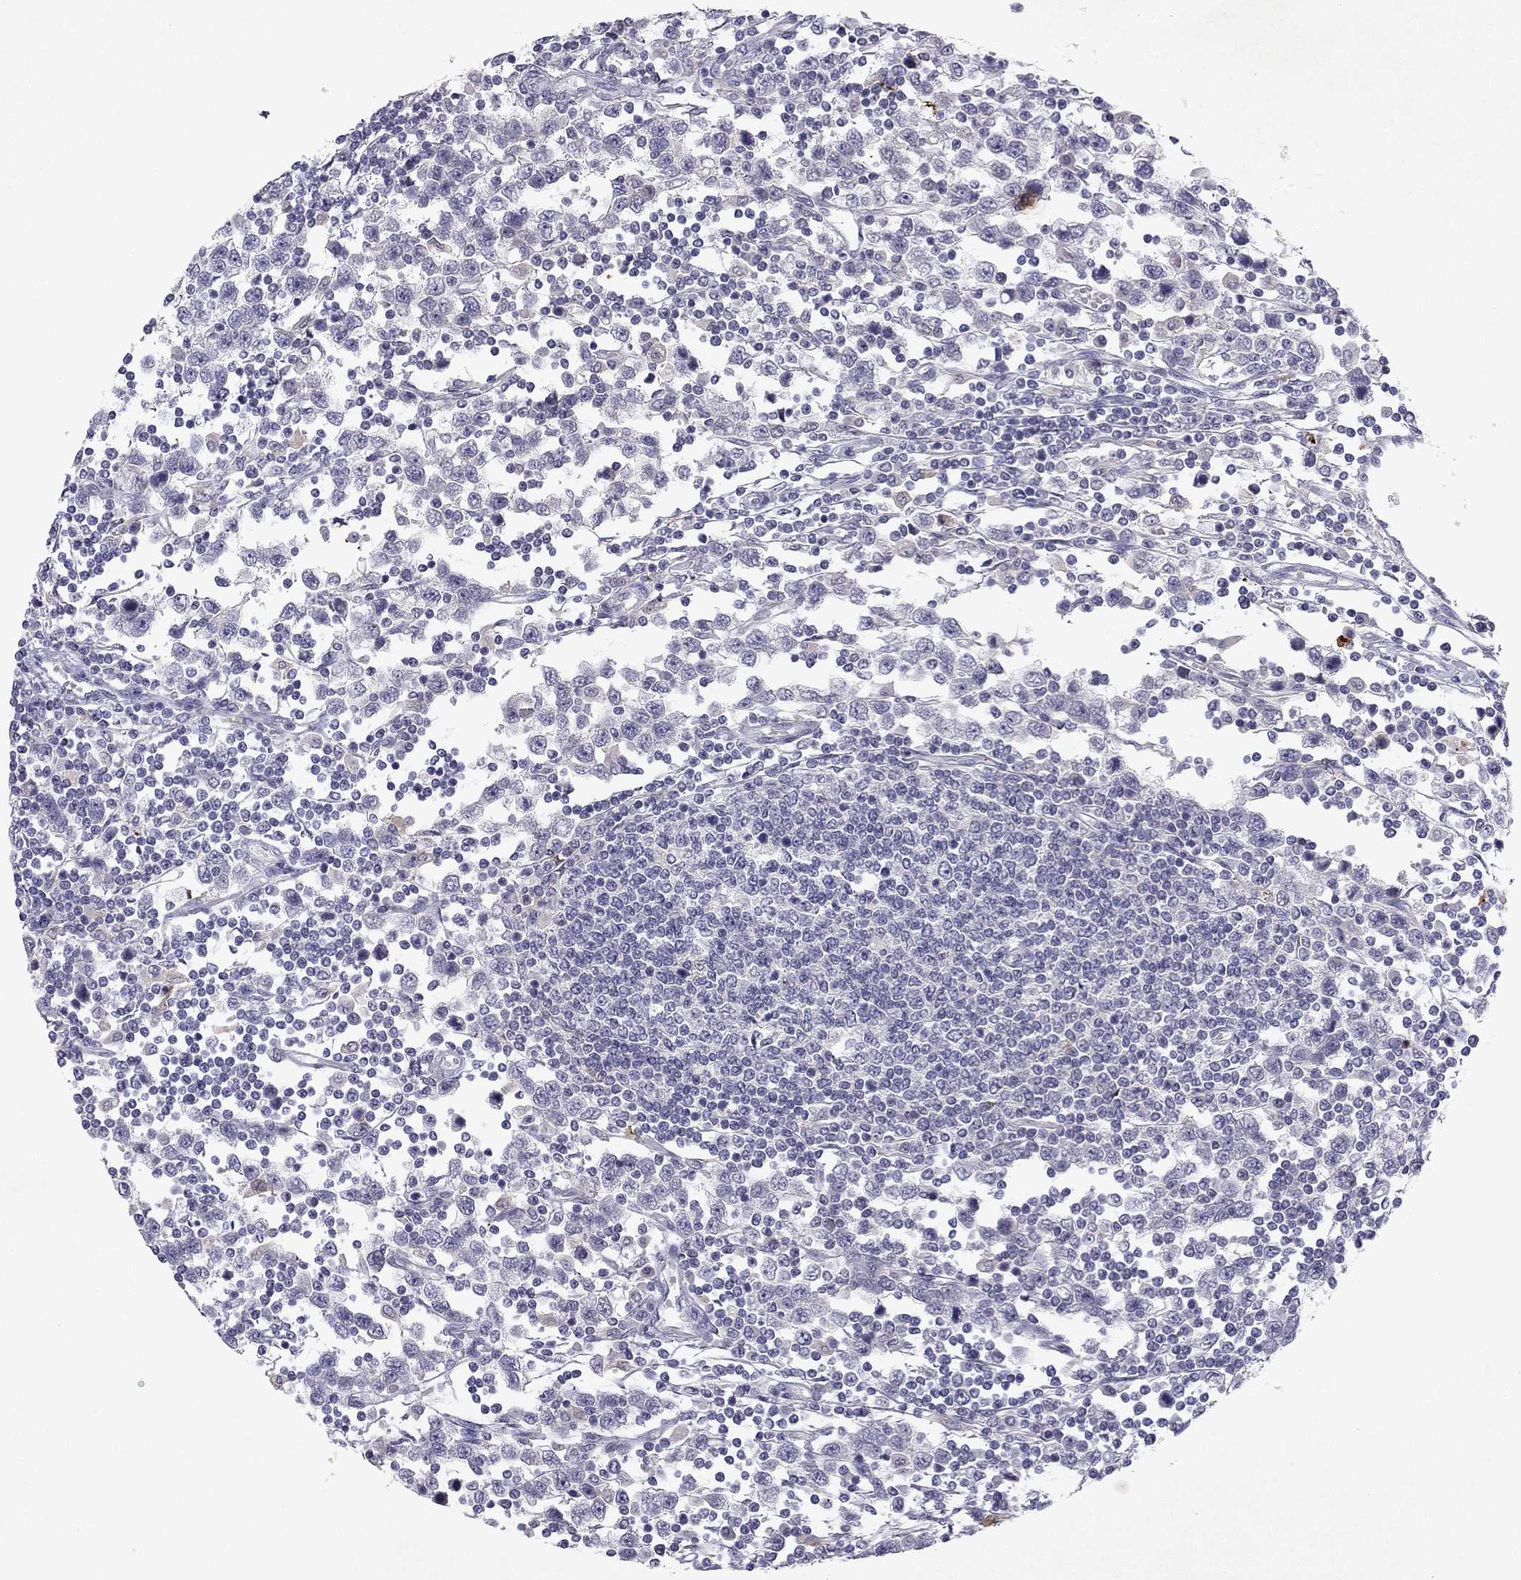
{"staining": {"intensity": "negative", "quantity": "none", "location": "none"}, "tissue": "testis cancer", "cell_type": "Tumor cells", "image_type": "cancer", "snomed": [{"axis": "morphology", "description": "Seminoma, NOS"}, {"axis": "topography", "description": "Testis"}], "caption": "The micrograph reveals no staining of tumor cells in testis seminoma.", "gene": "SLC6A4", "patient": {"sex": "male", "age": 34}}